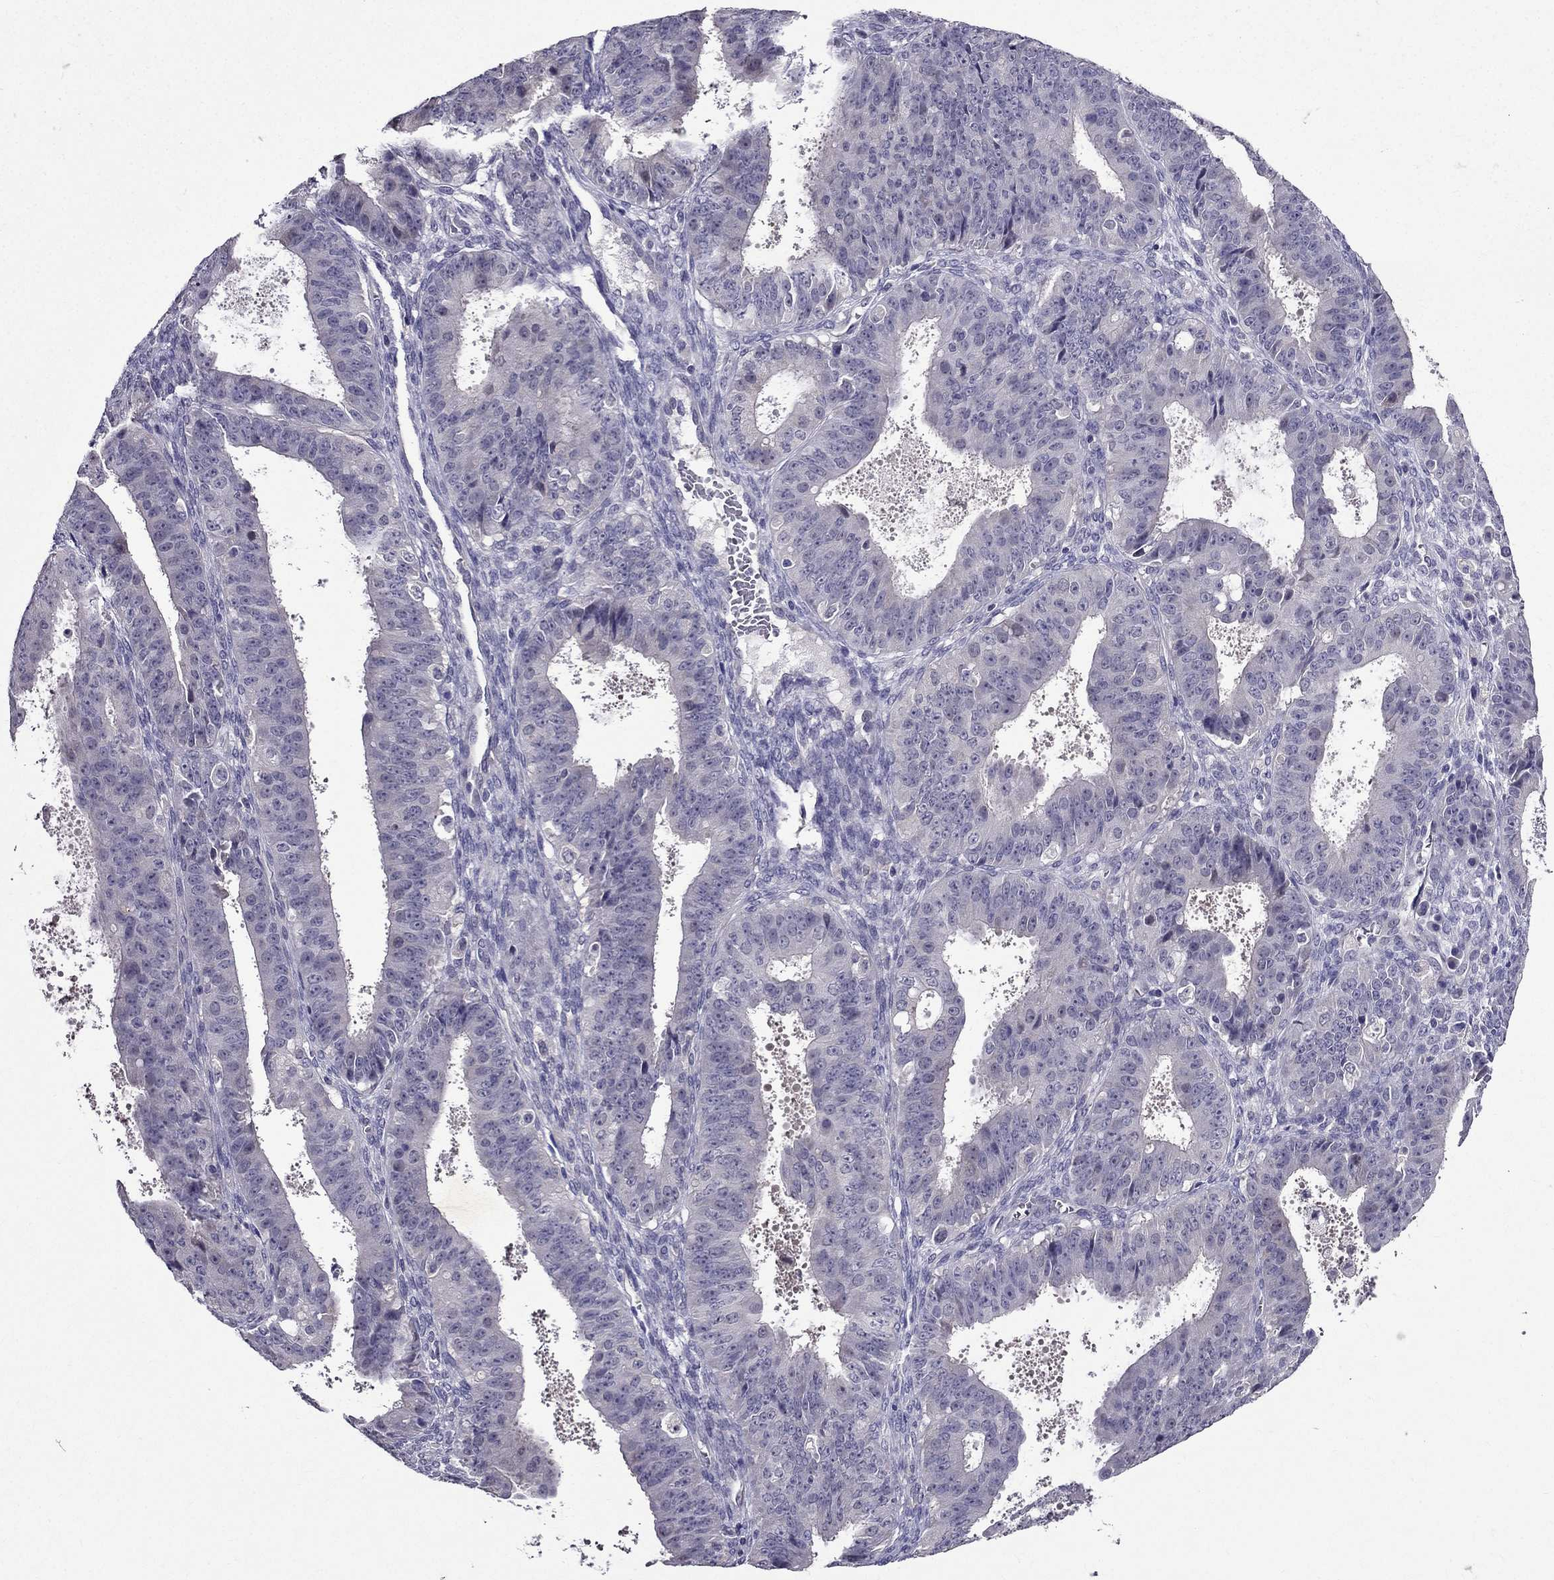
{"staining": {"intensity": "negative", "quantity": "none", "location": "none"}, "tissue": "ovarian cancer", "cell_type": "Tumor cells", "image_type": "cancer", "snomed": [{"axis": "morphology", "description": "Carcinoma, endometroid"}, {"axis": "topography", "description": "Ovary"}], "caption": "Immunohistochemical staining of endometroid carcinoma (ovarian) shows no significant positivity in tumor cells.", "gene": "DUSP15", "patient": {"sex": "female", "age": 42}}